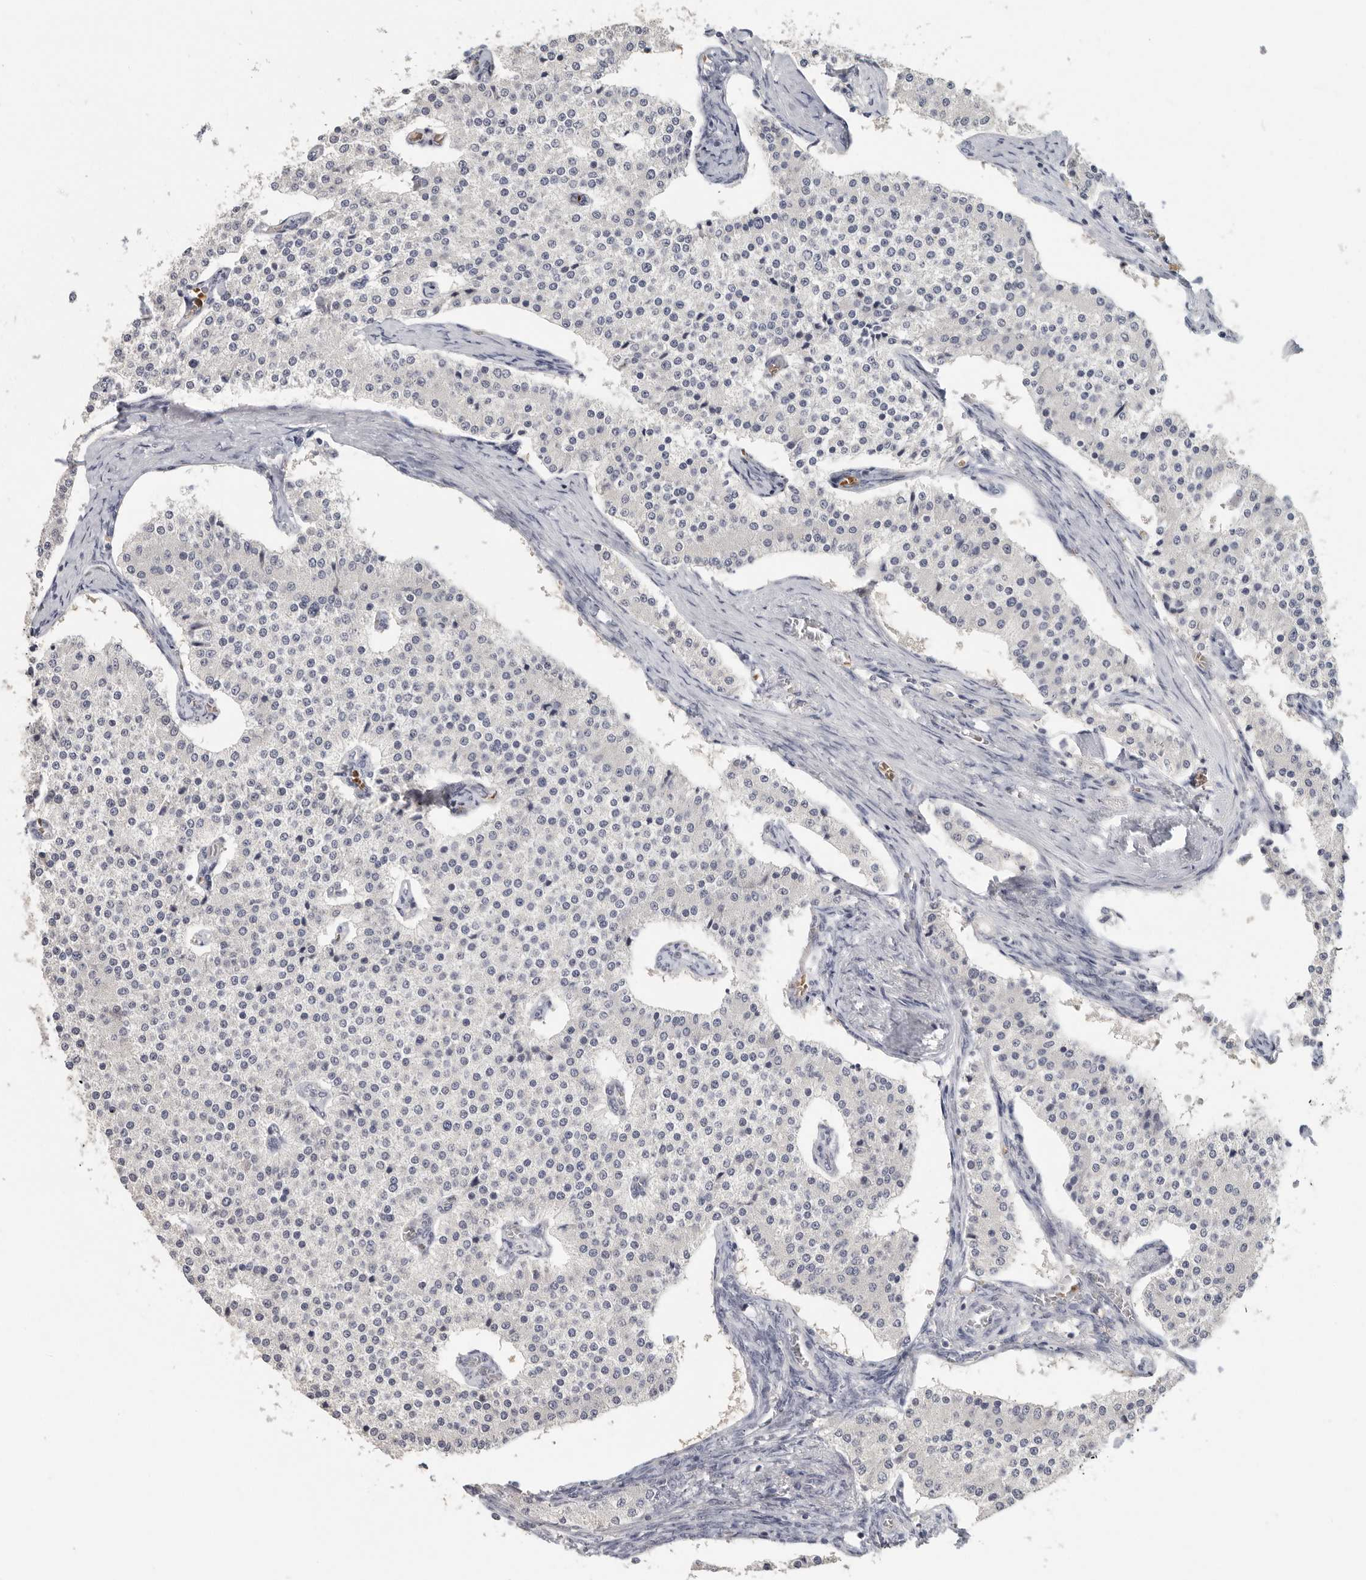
{"staining": {"intensity": "negative", "quantity": "none", "location": "none"}, "tissue": "carcinoid", "cell_type": "Tumor cells", "image_type": "cancer", "snomed": [{"axis": "morphology", "description": "Carcinoid, malignant, NOS"}, {"axis": "topography", "description": "Colon"}], "caption": "Tumor cells show no significant staining in malignant carcinoid. The staining was performed using DAB (3,3'-diaminobenzidine) to visualize the protein expression in brown, while the nuclei were stained in blue with hematoxylin (Magnification: 20x).", "gene": "DNAJC11", "patient": {"sex": "female", "age": 52}}